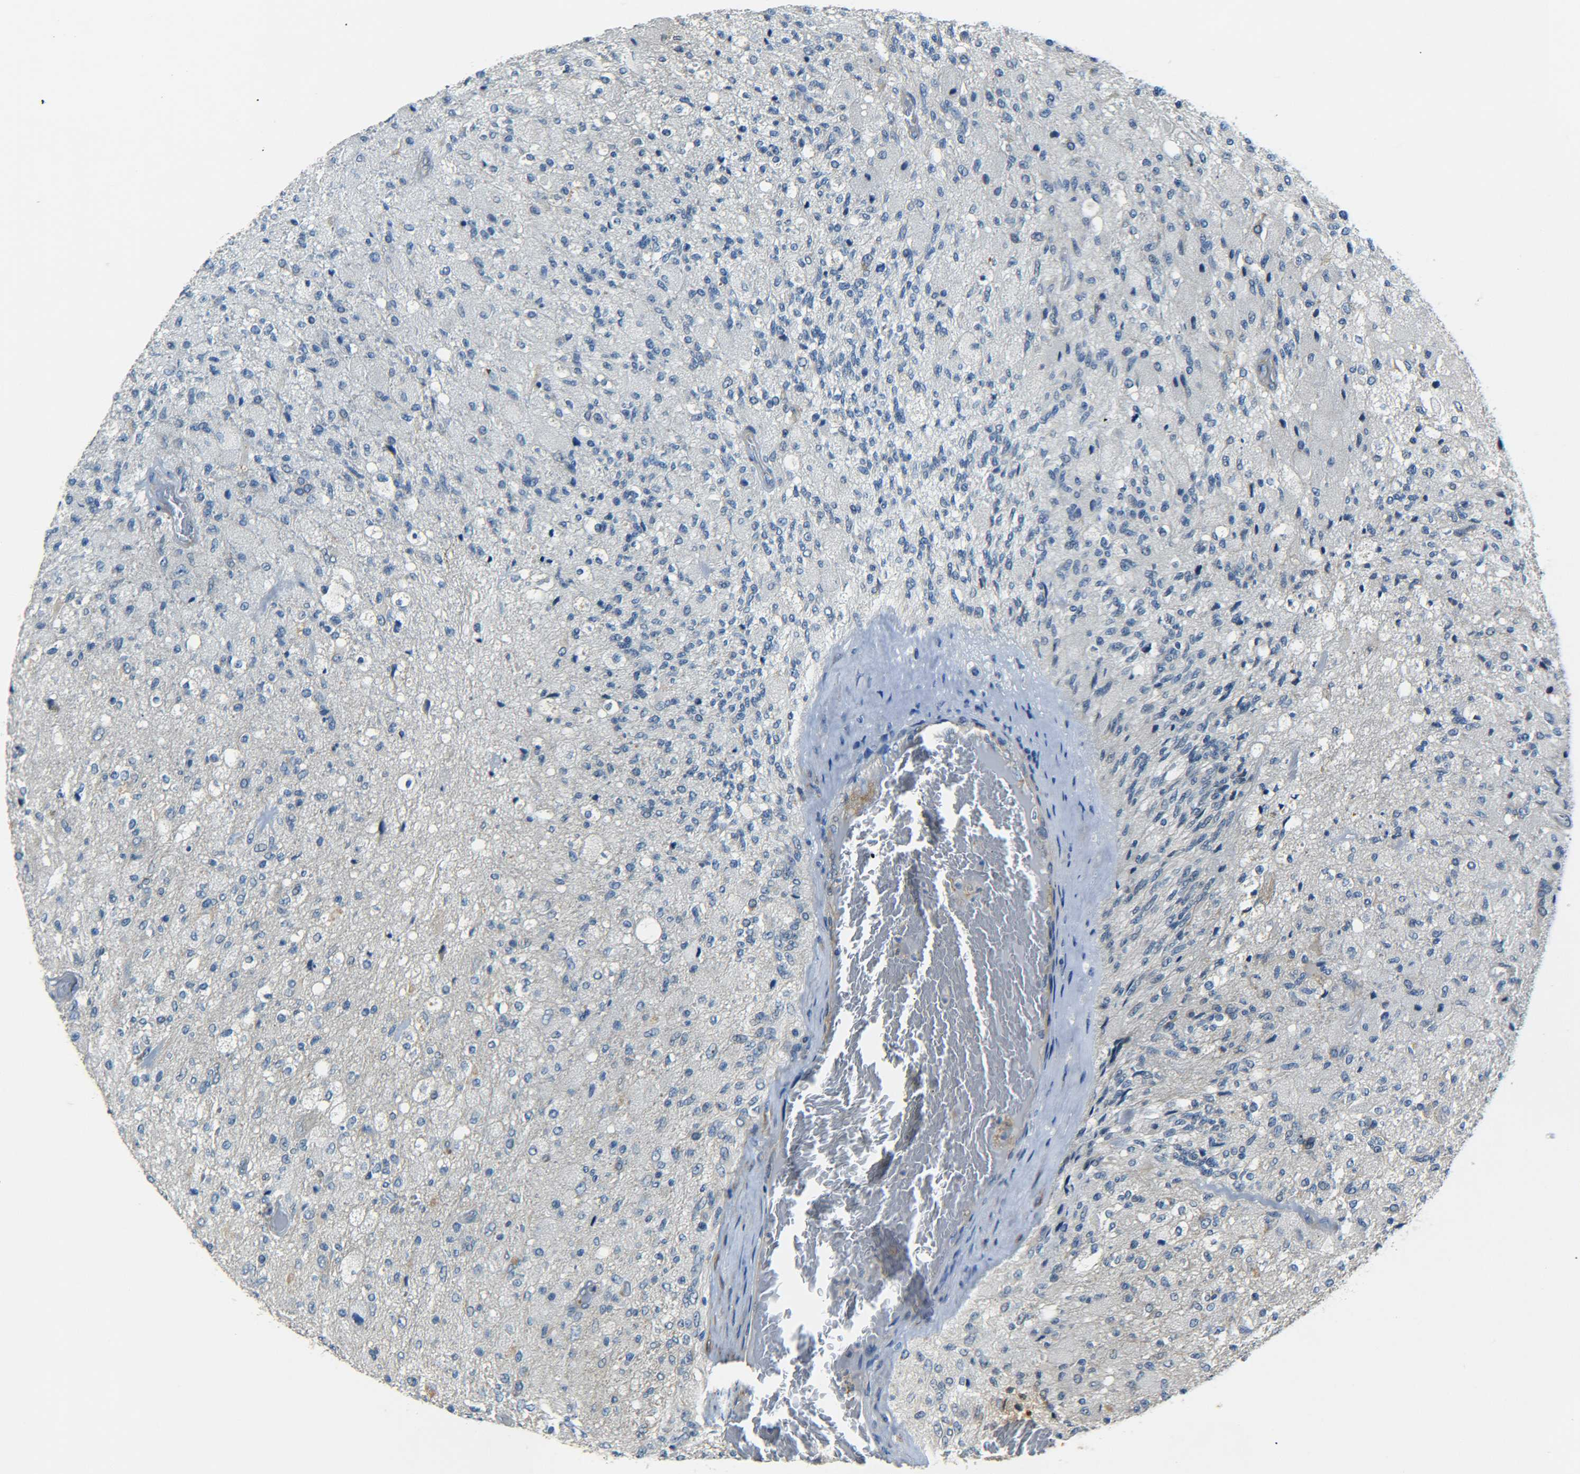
{"staining": {"intensity": "negative", "quantity": "none", "location": "none"}, "tissue": "glioma", "cell_type": "Tumor cells", "image_type": "cancer", "snomed": [{"axis": "morphology", "description": "Normal tissue, NOS"}, {"axis": "morphology", "description": "Glioma, malignant, High grade"}, {"axis": "topography", "description": "Cerebral cortex"}], "caption": "Immunohistochemistry (IHC) micrograph of human glioma stained for a protein (brown), which exhibits no positivity in tumor cells. The staining is performed using DAB (3,3'-diaminobenzidine) brown chromogen with nuclei counter-stained in using hematoxylin.", "gene": "MEIS1", "patient": {"sex": "male", "age": 77}}